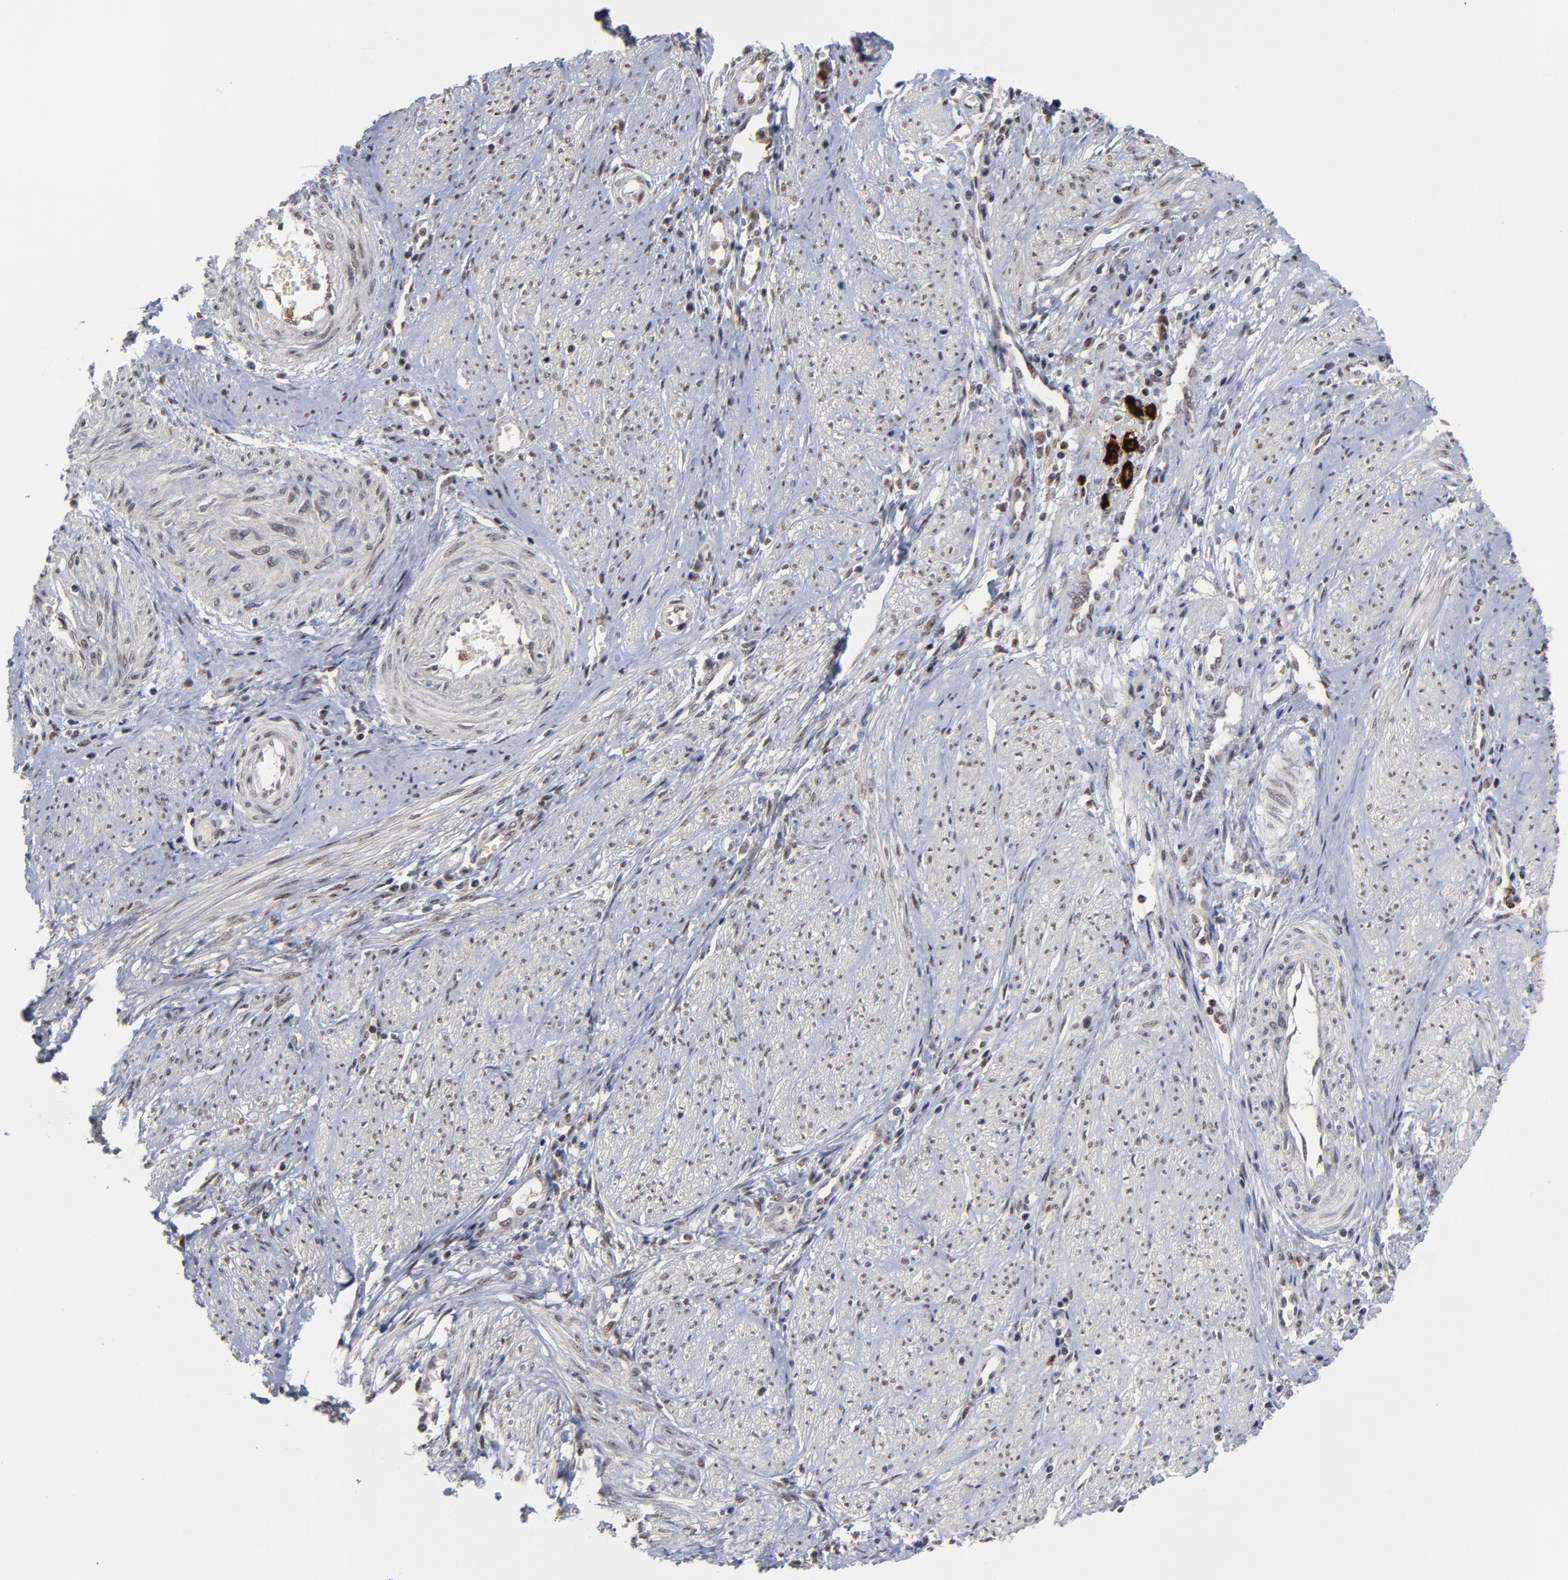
{"staining": {"intensity": "weak", "quantity": ">75%", "location": "nuclear"}, "tissue": "cervical cancer", "cell_type": "Tumor cells", "image_type": "cancer", "snomed": [{"axis": "morphology", "description": "Adenocarcinoma, NOS"}, {"axis": "topography", "description": "Cervix"}], "caption": "Protein staining reveals weak nuclear expression in approximately >75% of tumor cells in adenocarcinoma (cervical).", "gene": "ZNF419", "patient": {"sex": "female", "age": 36}}